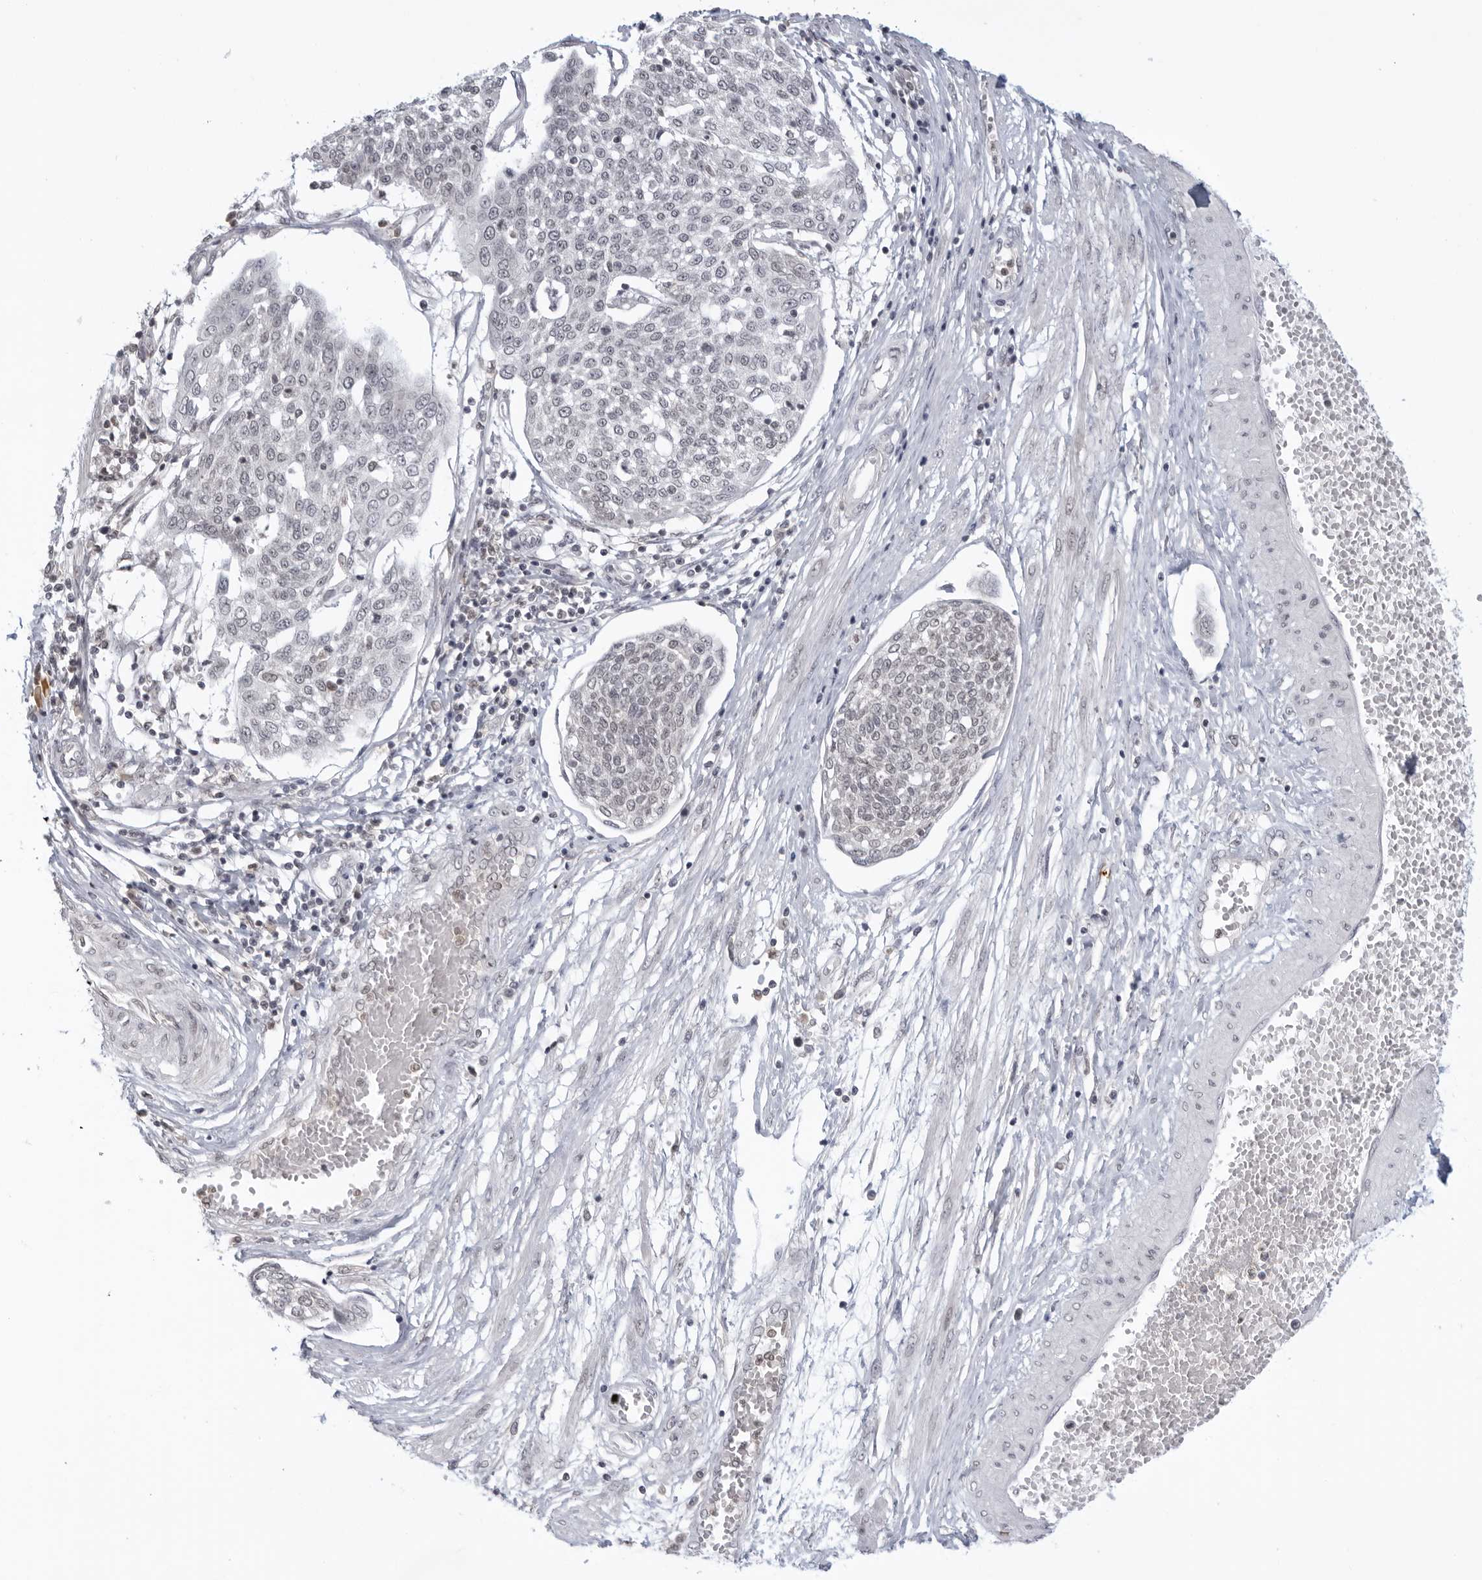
{"staining": {"intensity": "negative", "quantity": "none", "location": "none"}, "tissue": "cervical cancer", "cell_type": "Tumor cells", "image_type": "cancer", "snomed": [{"axis": "morphology", "description": "Squamous cell carcinoma, NOS"}, {"axis": "topography", "description": "Cervix"}], "caption": "Micrograph shows no significant protein staining in tumor cells of cervical cancer.", "gene": "RAB11FIP3", "patient": {"sex": "female", "age": 34}}